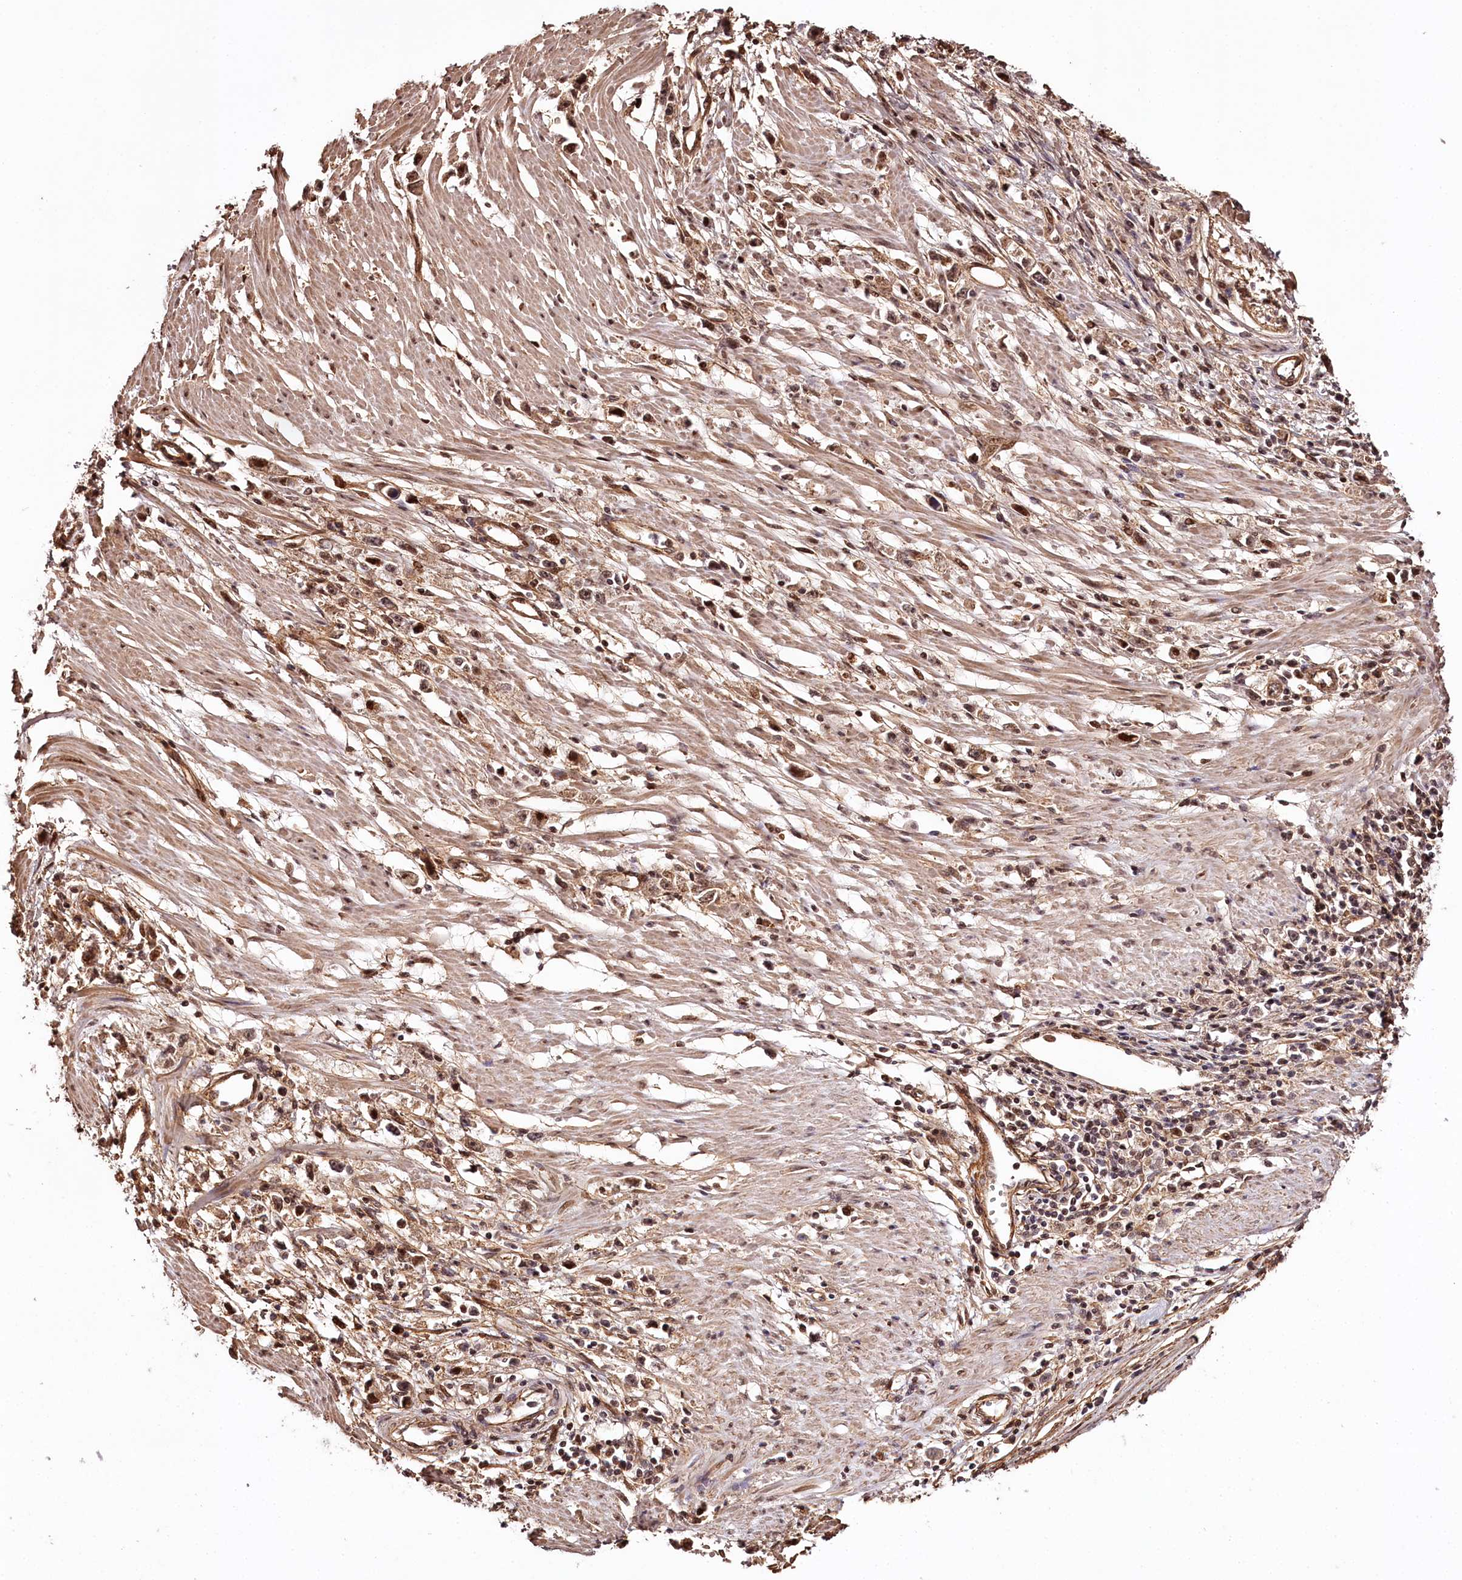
{"staining": {"intensity": "moderate", "quantity": ">75%", "location": "cytoplasmic/membranous,nuclear"}, "tissue": "stomach cancer", "cell_type": "Tumor cells", "image_type": "cancer", "snomed": [{"axis": "morphology", "description": "Adenocarcinoma, NOS"}, {"axis": "topography", "description": "Stomach"}], "caption": "Moderate cytoplasmic/membranous and nuclear protein staining is appreciated in approximately >75% of tumor cells in stomach adenocarcinoma.", "gene": "TTC33", "patient": {"sex": "female", "age": 59}}